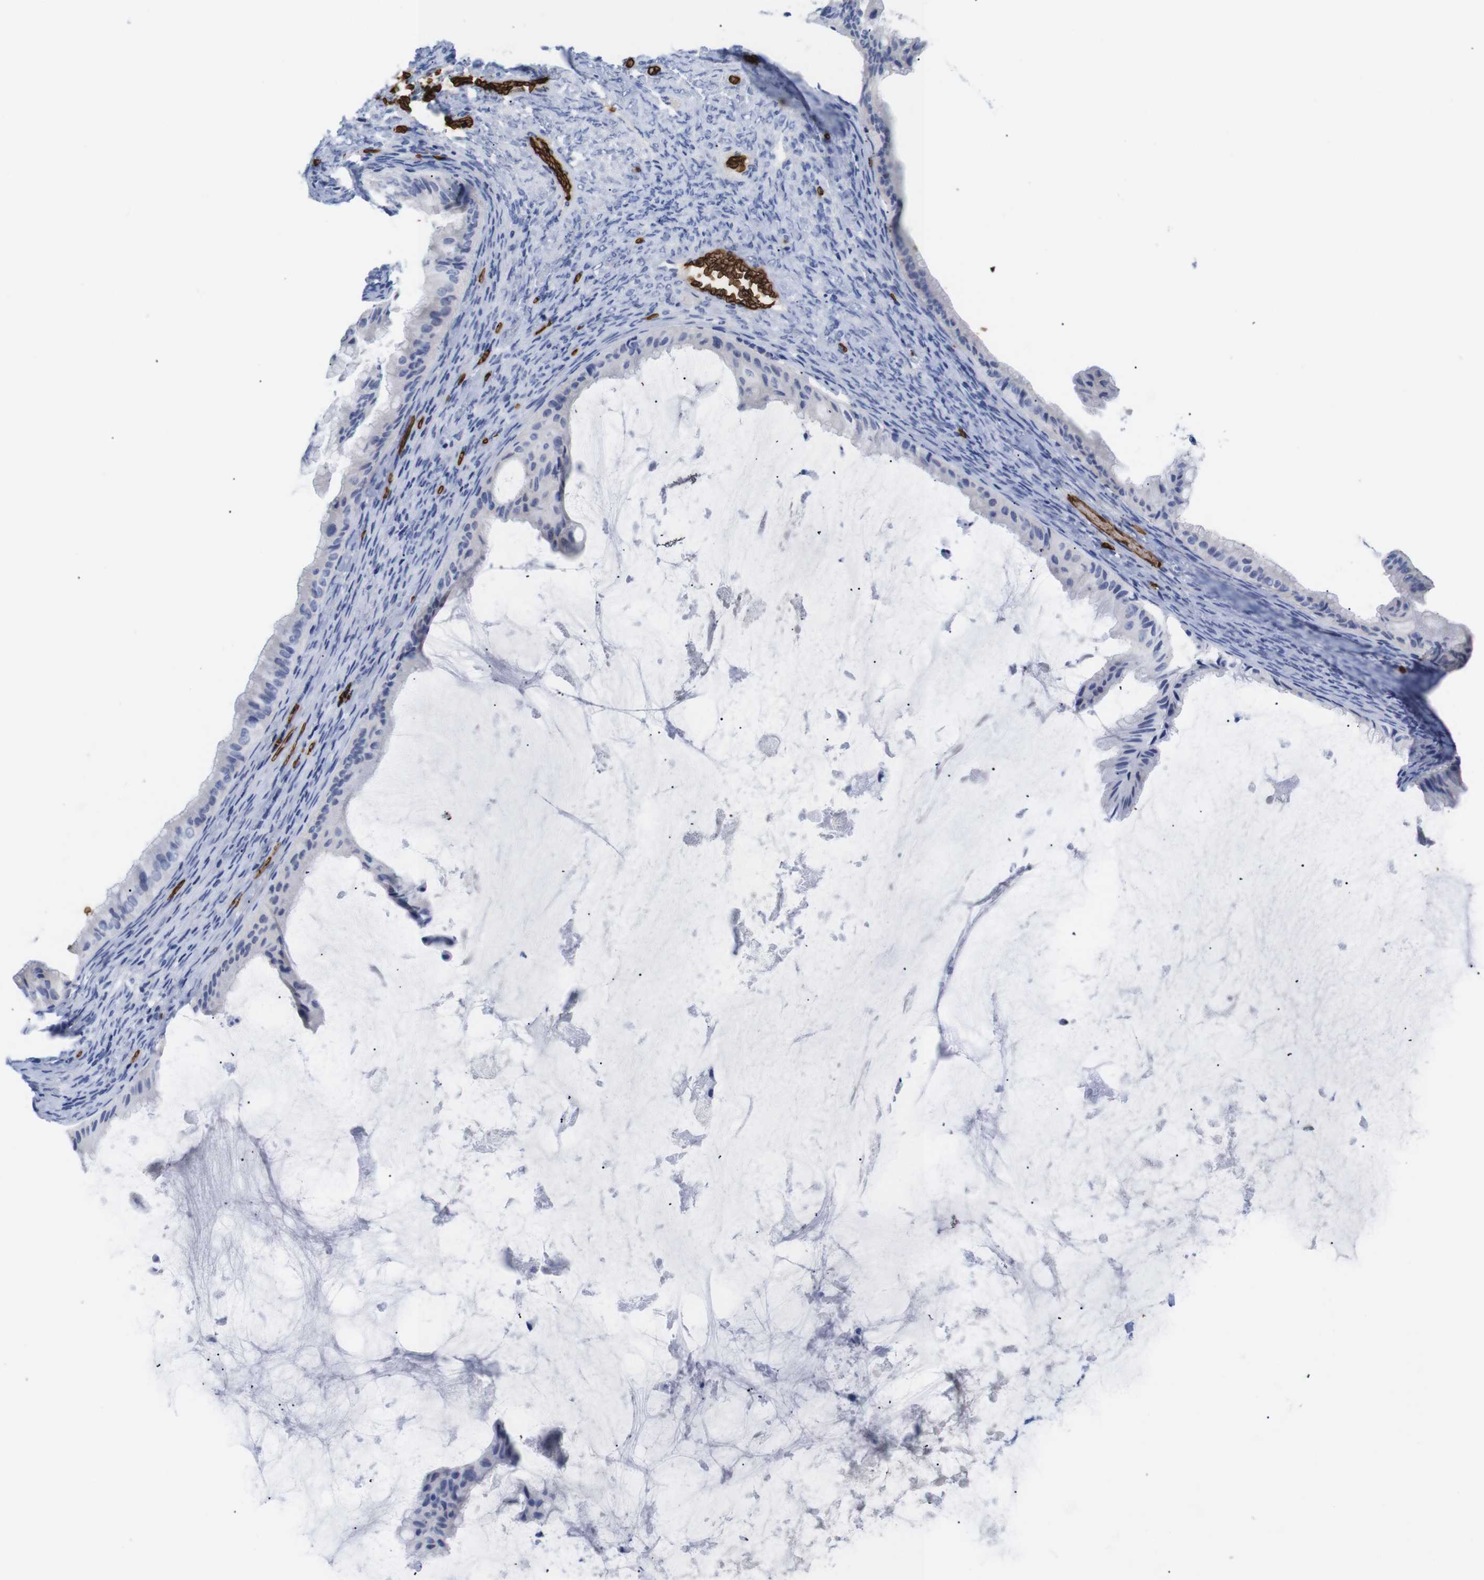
{"staining": {"intensity": "negative", "quantity": "none", "location": "none"}, "tissue": "ovarian cancer", "cell_type": "Tumor cells", "image_type": "cancer", "snomed": [{"axis": "morphology", "description": "Cystadenocarcinoma, mucinous, NOS"}, {"axis": "topography", "description": "Ovary"}], "caption": "IHC of human ovarian mucinous cystadenocarcinoma displays no positivity in tumor cells.", "gene": "S1PR2", "patient": {"sex": "female", "age": 61}}